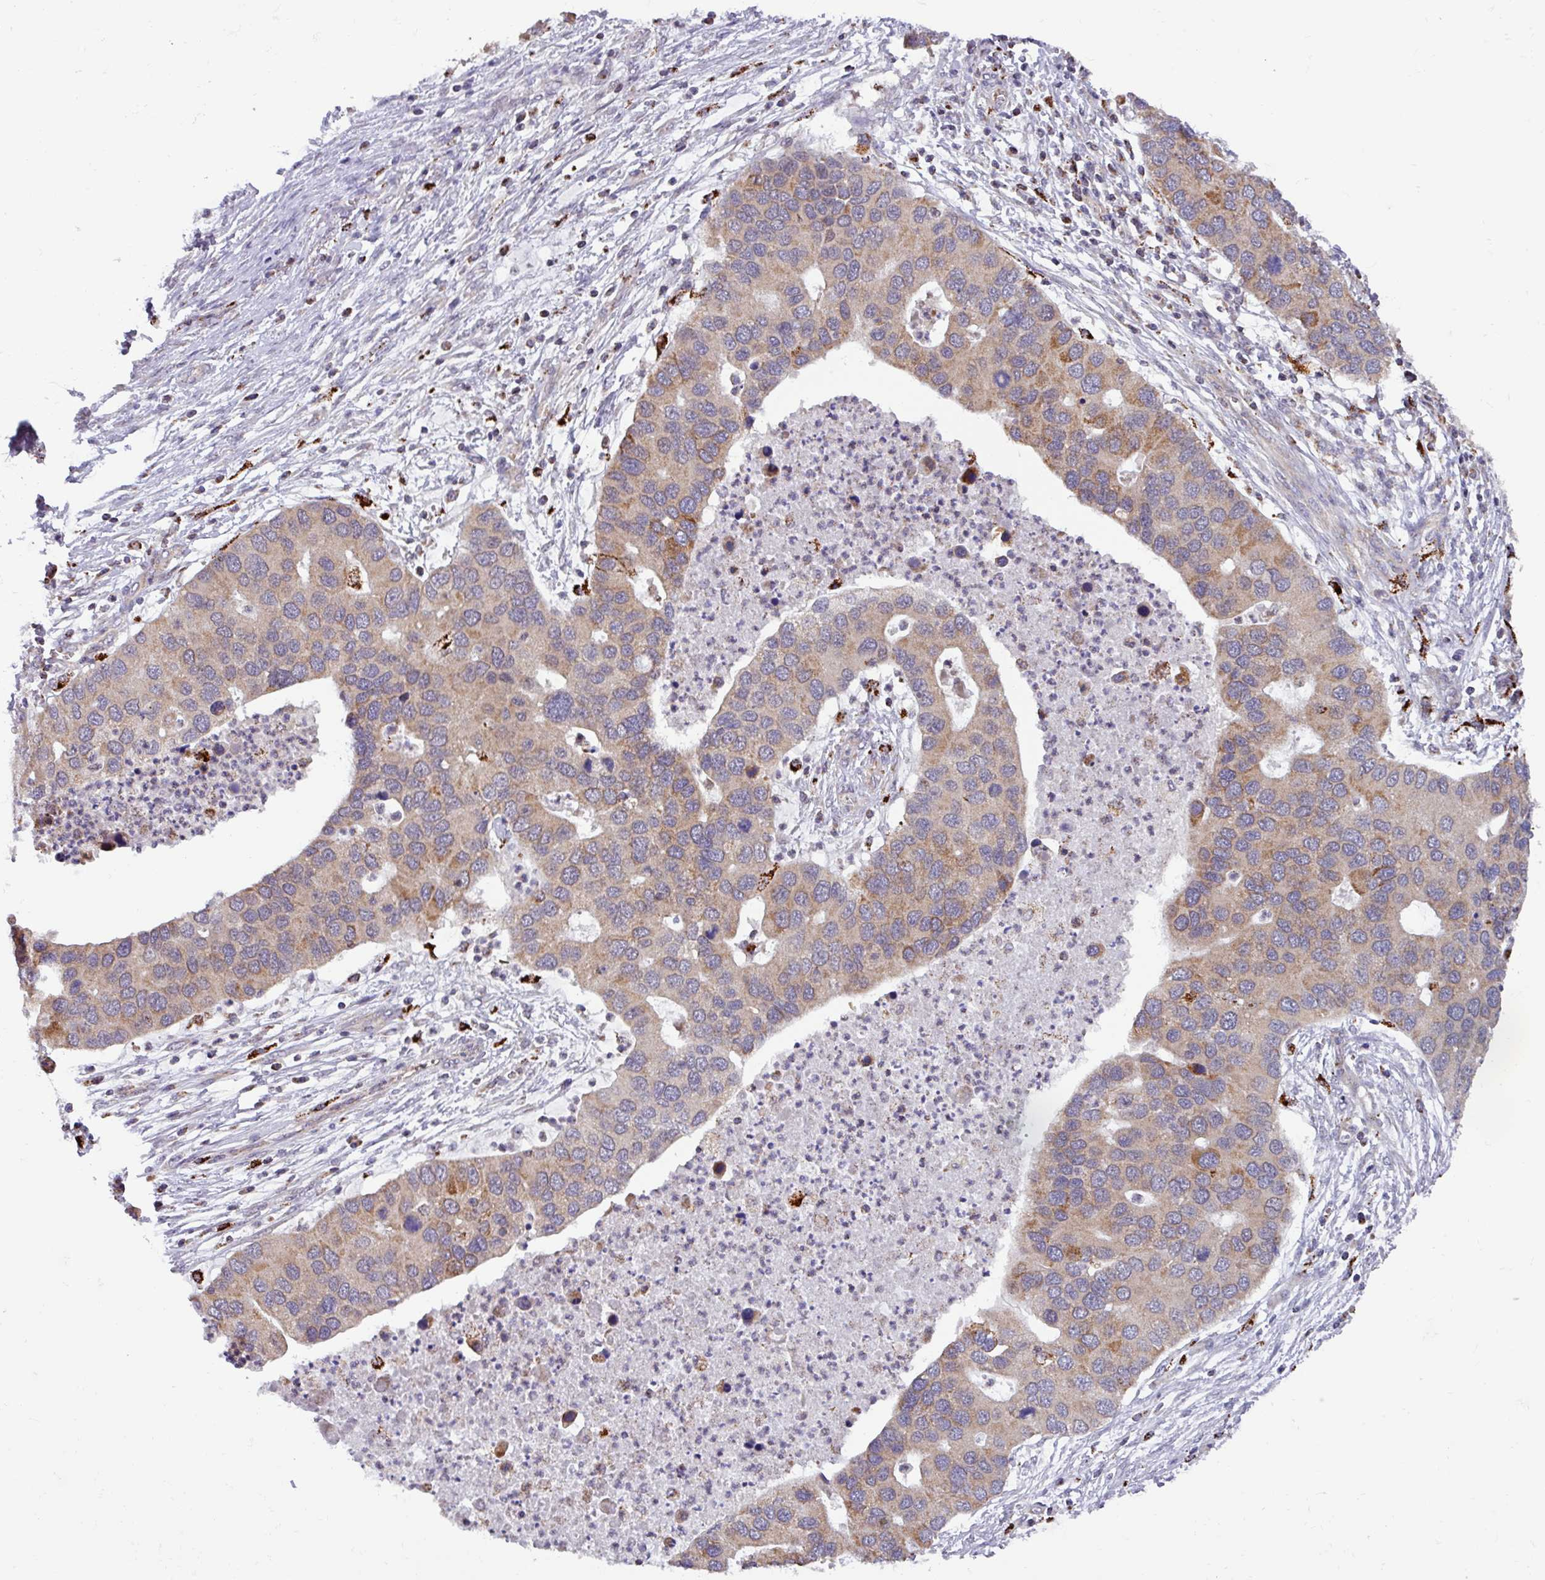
{"staining": {"intensity": "moderate", "quantity": "25%-75%", "location": "cytoplasmic/membranous"}, "tissue": "lung cancer", "cell_type": "Tumor cells", "image_type": "cancer", "snomed": [{"axis": "morphology", "description": "Aneuploidy"}, {"axis": "morphology", "description": "Adenocarcinoma, NOS"}, {"axis": "topography", "description": "Lymph node"}, {"axis": "topography", "description": "Lung"}], "caption": "Immunohistochemistry (IHC) of human adenocarcinoma (lung) shows medium levels of moderate cytoplasmic/membranous positivity in approximately 25%-75% of tumor cells.", "gene": "AKIRIN1", "patient": {"sex": "female", "age": 74}}